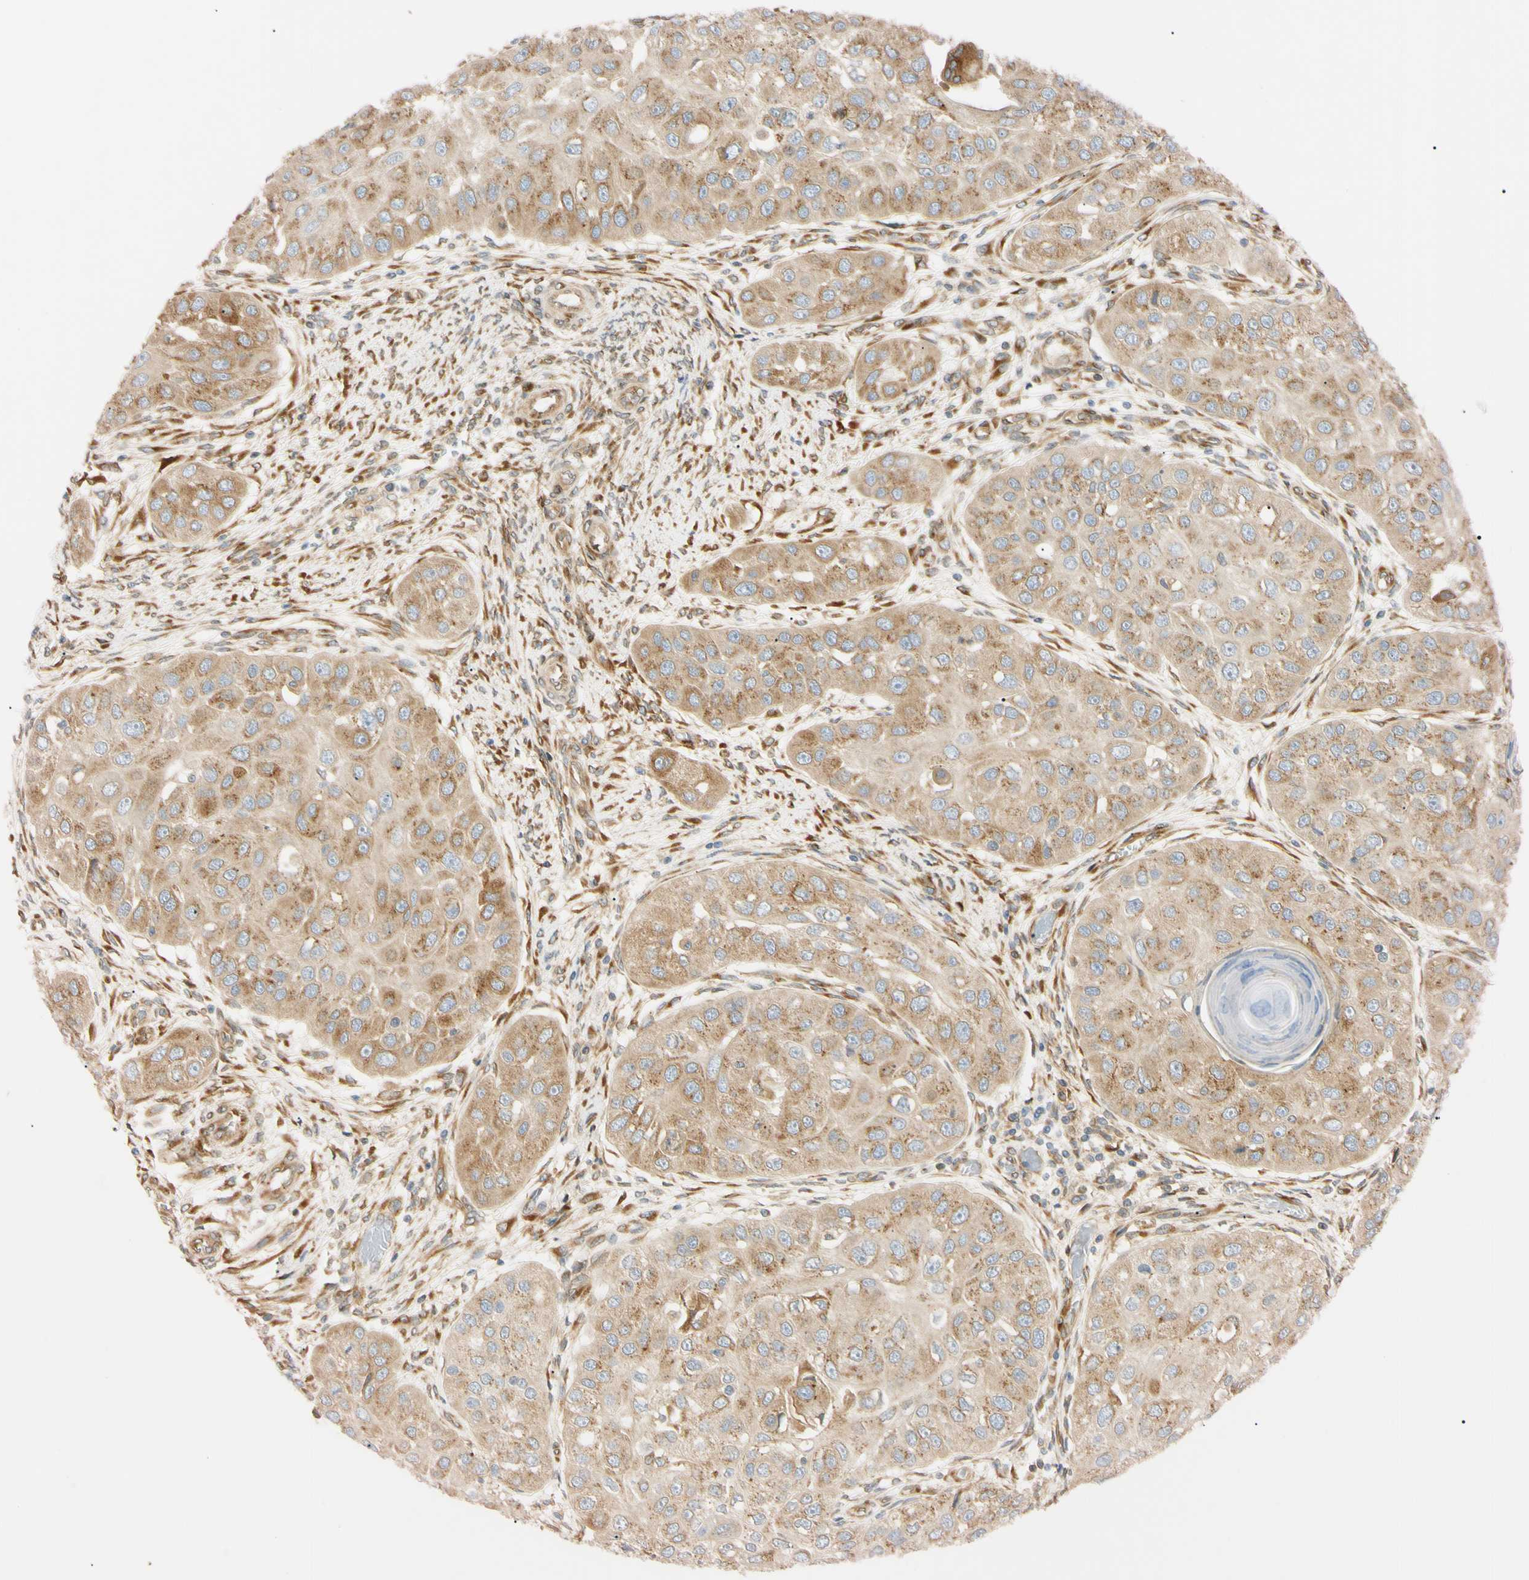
{"staining": {"intensity": "weak", "quantity": ">75%", "location": "cytoplasmic/membranous"}, "tissue": "head and neck cancer", "cell_type": "Tumor cells", "image_type": "cancer", "snomed": [{"axis": "morphology", "description": "Normal tissue, NOS"}, {"axis": "morphology", "description": "Squamous cell carcinoma, NOS"}, {"axis": "topography", "description": "Skeletal muscle"}, {"axis": "topography", "description": "Head-Neck"}], "caption": "Head and neck squamous cell carcinoma stained with a protein marker exhibits weak staining in tumor cells.", "gene": "IER3IP1", "patient": {"sex": "male", "age": 51}}